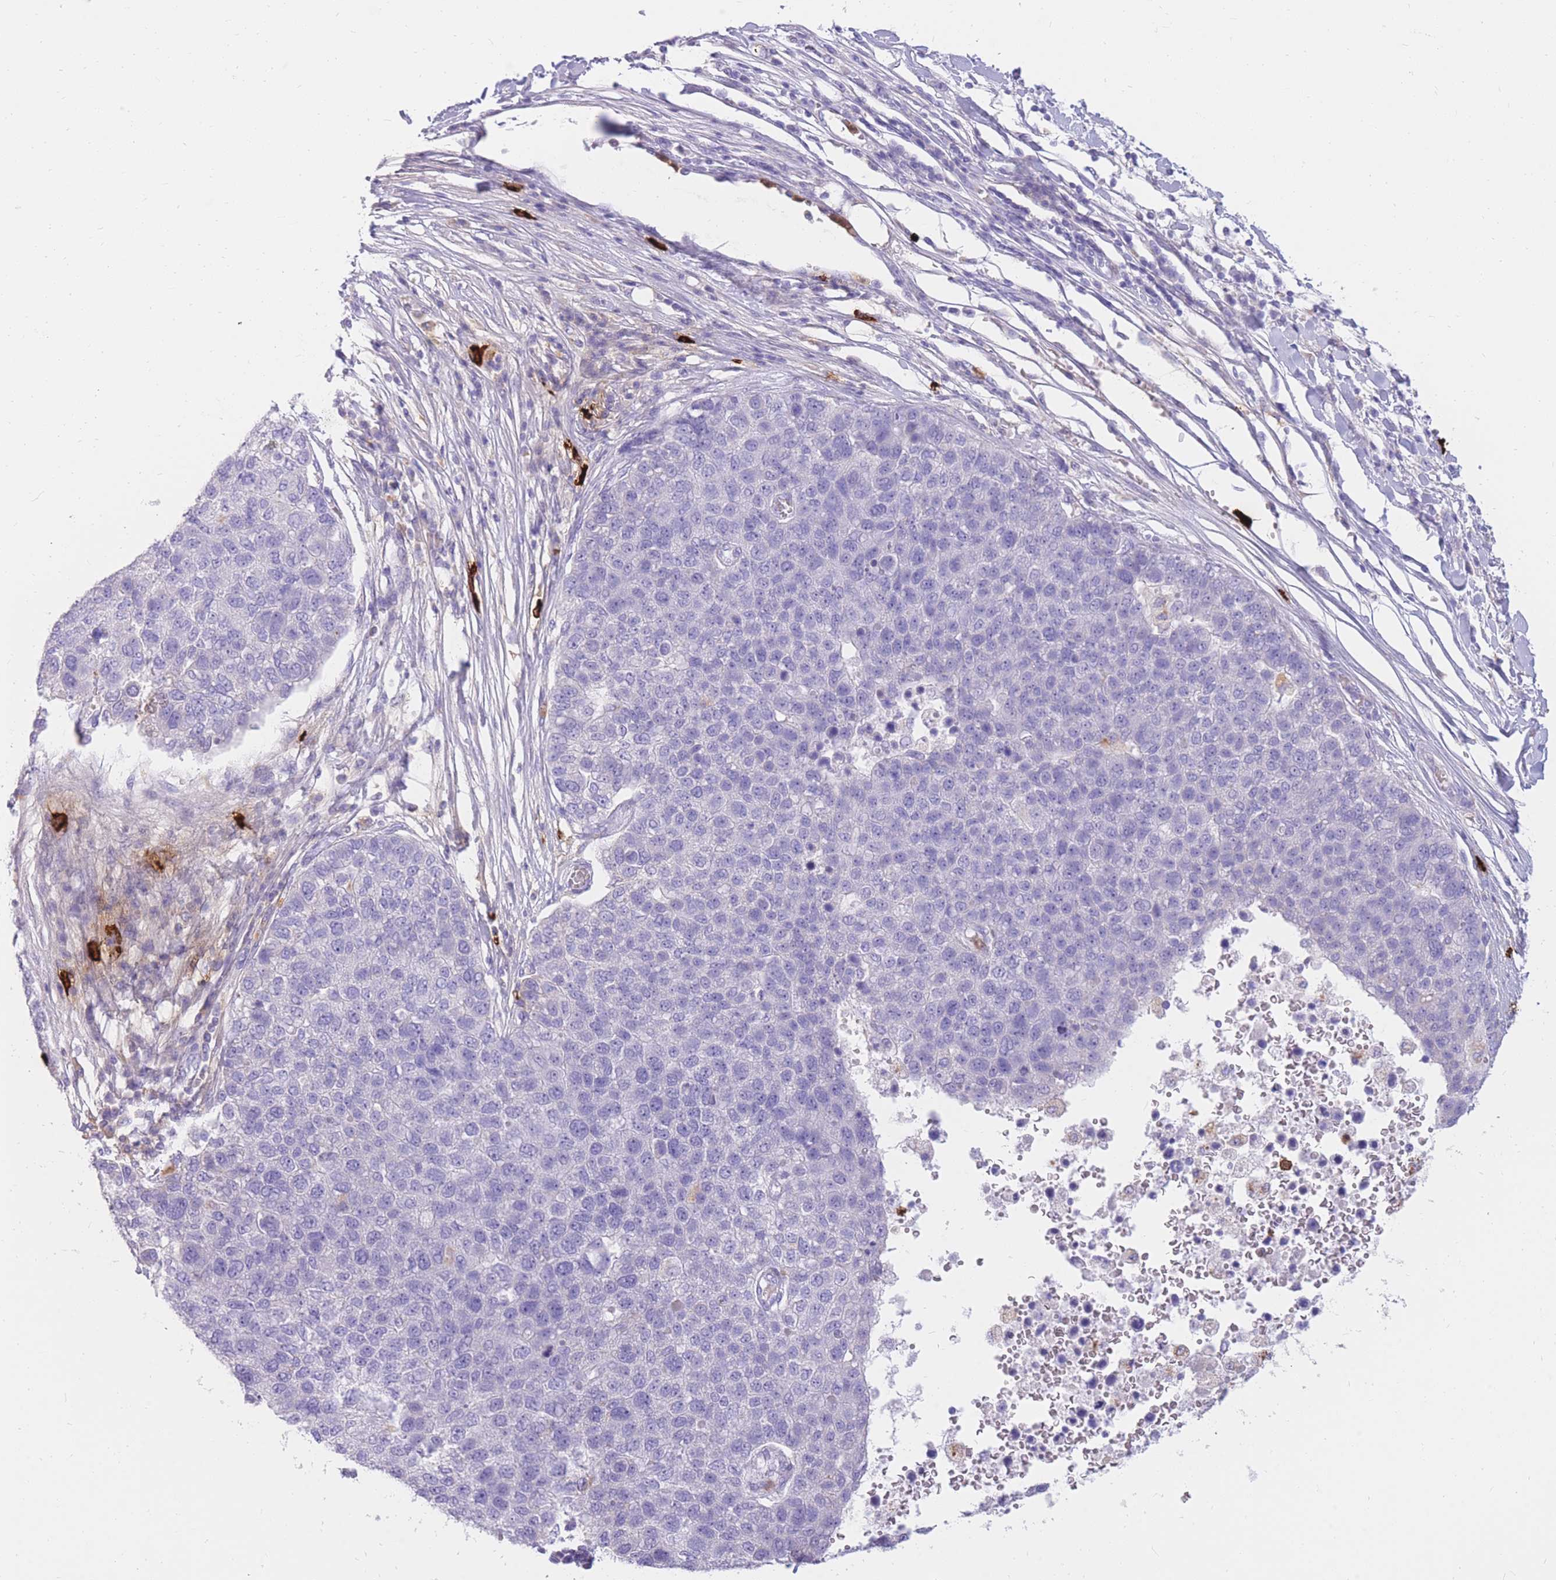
{"staining": {"intensity": "negative", "quantity": "none", "location": "none"}, "tissue": "pancreatic cancer", "cell_type": "Tumor cells", "image_type": "cancer", "snomed": [{"axis": "morphology", "description": "Adenocarcinoma, NOS"}, {"axis": "topography", "description": "Pancreas"}], "caption": "Histopathology image shows no protein staining in tumor cells of pancreatic adenocarcinoma tissue. The staining is performed using DAB (3,3'-diaminobenzidine) brown chromogen with nuclei counter-stained in using hematoxylin.", "gene": "TPSAB1", "patient": {"sex": "female", "age": 61}}